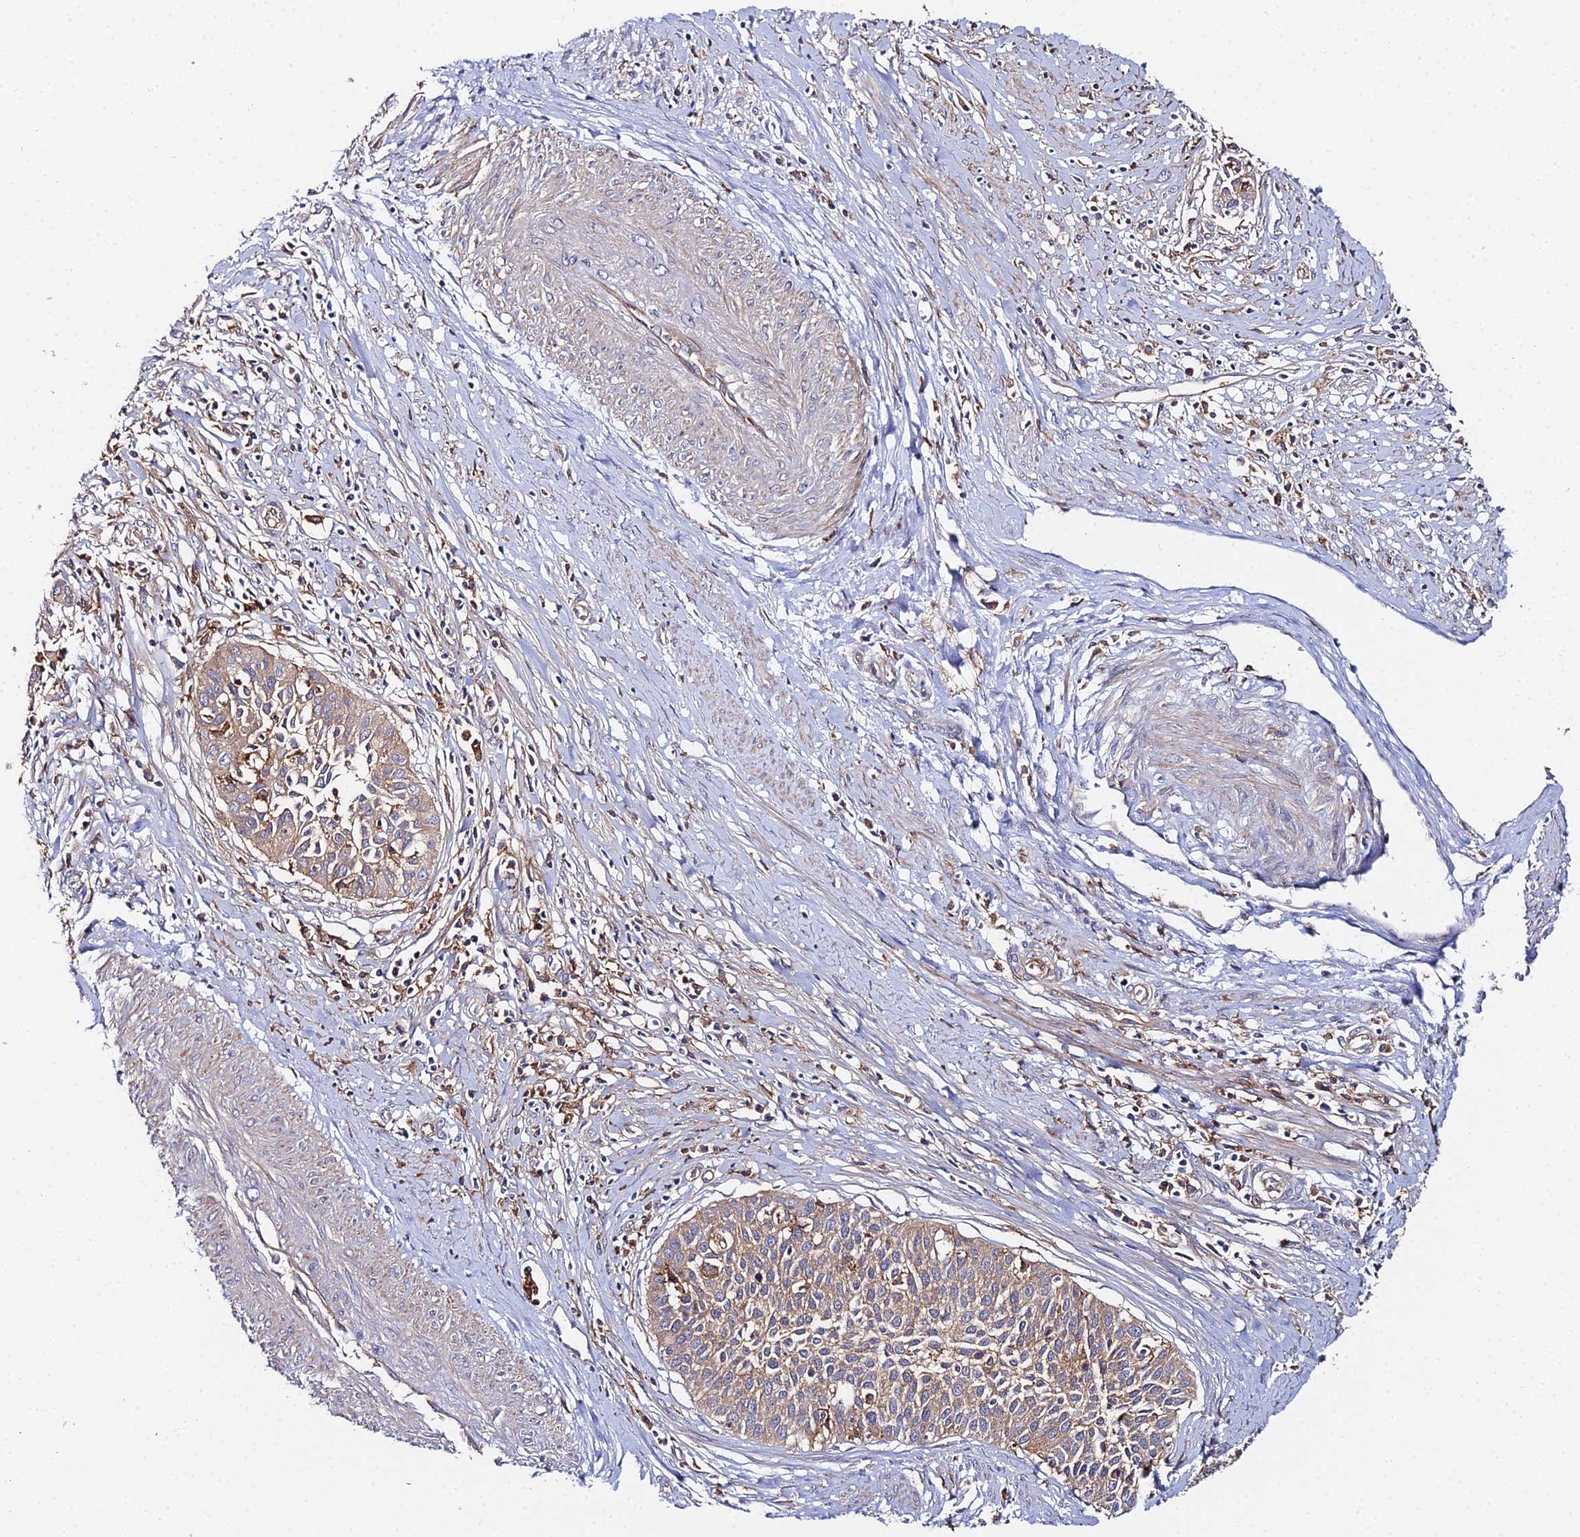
{"staining": {"intensity": "weak", "quantity": "25%-75%", "location": "cytoplasmic/membranous"}, "tissue": "cervical cancer", "cell_type": "Tumor cells", "image_type": "cancer", "snomed": [{"axis": "morphology", "description": "Squamous cell carcinoma, NOS"}, {"axis": "topography", "description": "Cervix"}], "caption": "Cervical cancer stained with a protein marker demonstrates weak staining in tumor cells.", "gene": "GNG5B", "patient": {"sex": "female", "age": 34}}